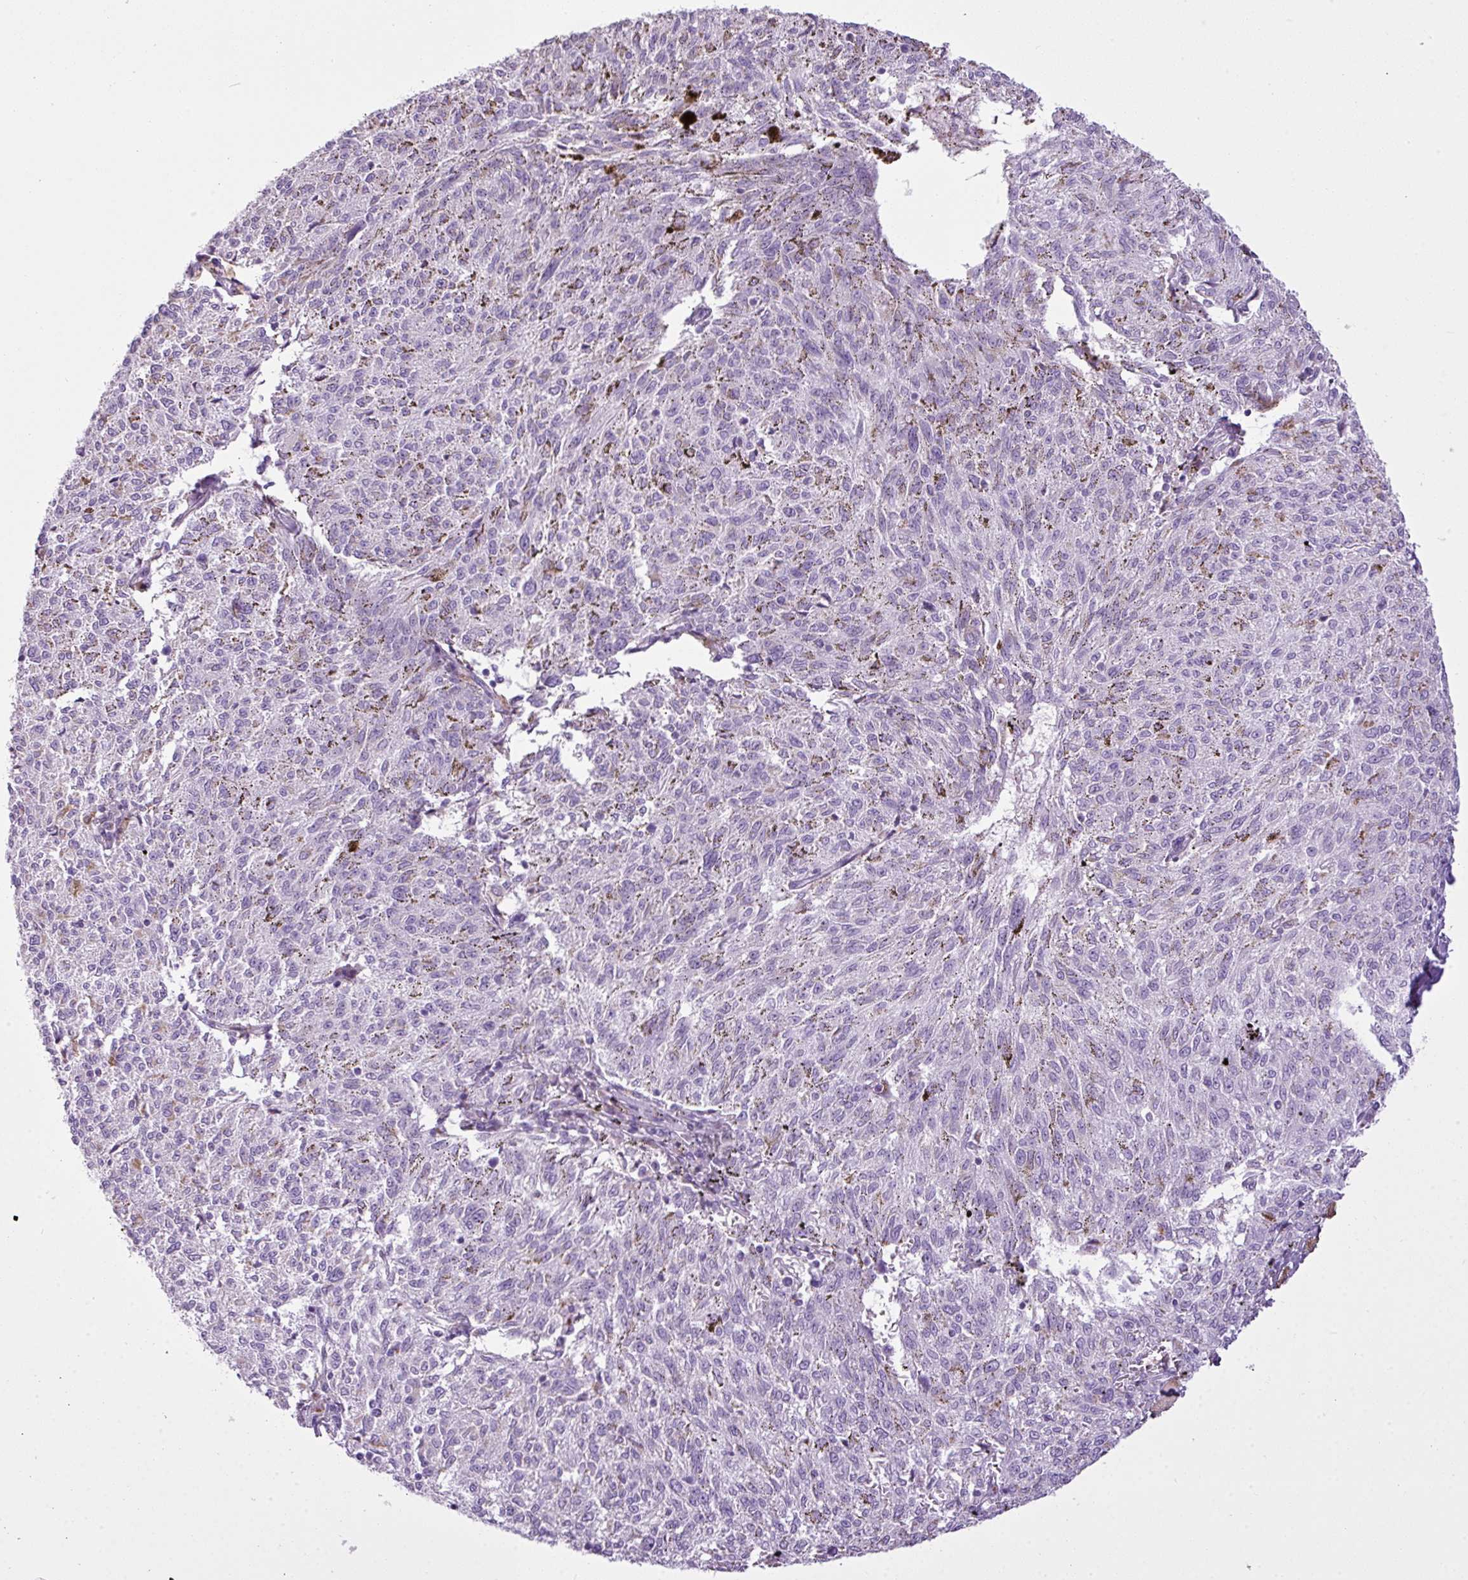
{"staining": {"intensity": "negative", "quantity": "none", "location": "none"}, "tissue": "melanoma", "cell_type": "Tumor cells", "image_type": "cancer", "snomed": [{"axis": "morphology", "description": "Malignant melanoma, NOS"}, {"axis": "topography", "description": "Skin"}], "caption": "There is no significant expression in tumor cells of melanoma.", "gene": "FAM43A", "patient": {"sex": "female", "age": 72}}